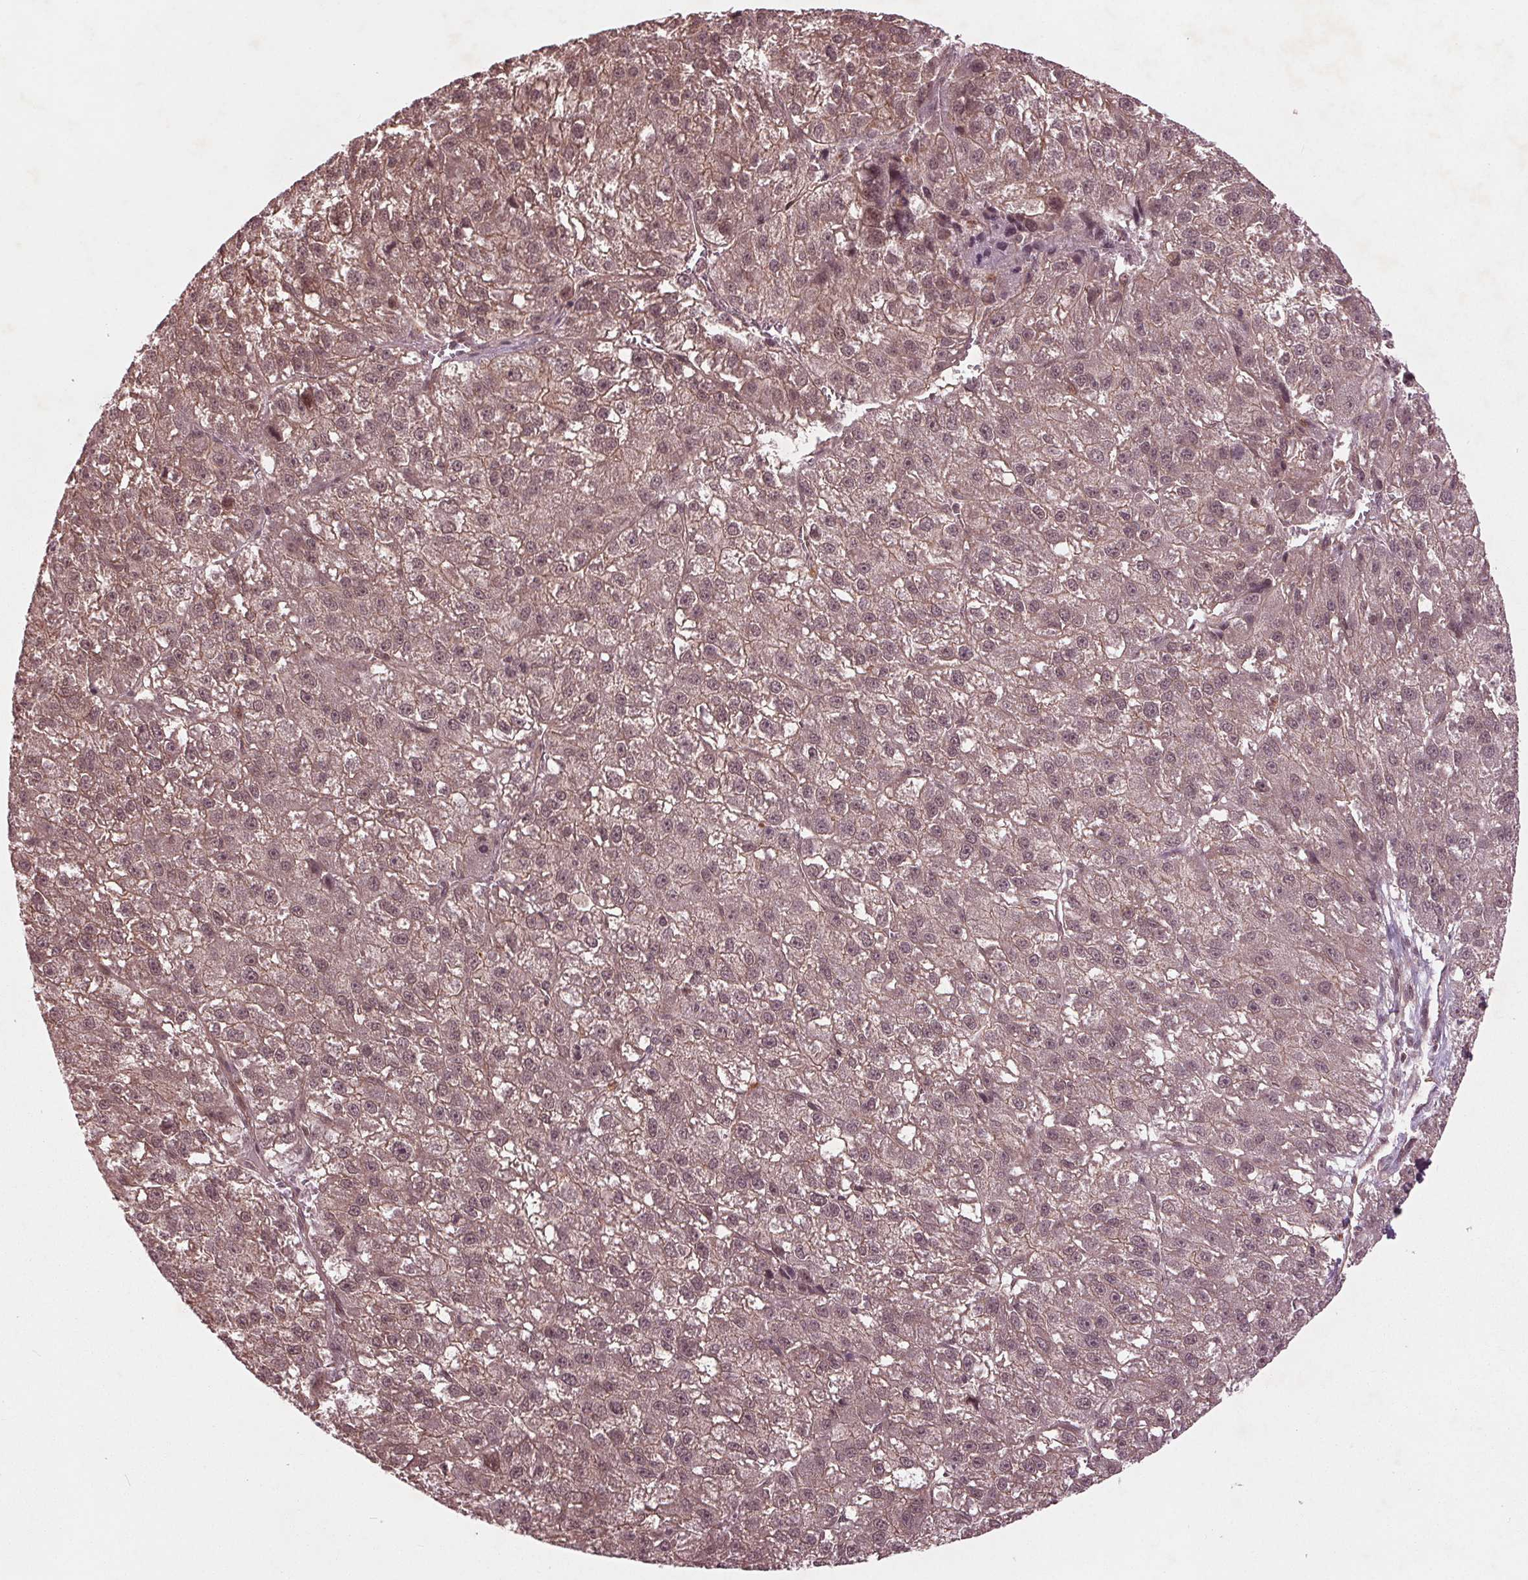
{"staining": {"intensity": "moderate", "quantity": "<25%", "location": "nuclear"}, "tissue": "liver cancer", "cell_type": "Tumor cells", "image_type": "cancer", "snomed": [{"axis": "morphology", "description": "Carcinoma, Hepatocellular, NOS"}, {"axis": "topography", "description": "Liver"}], "caption": "This image exhibits immunohistochemistry staining of liver cancer, with low moderate nuclear staining in approximately <25% of tumor cells.", "gene": "BTBD1", "patient": {"sex": "female", "age": 70}}